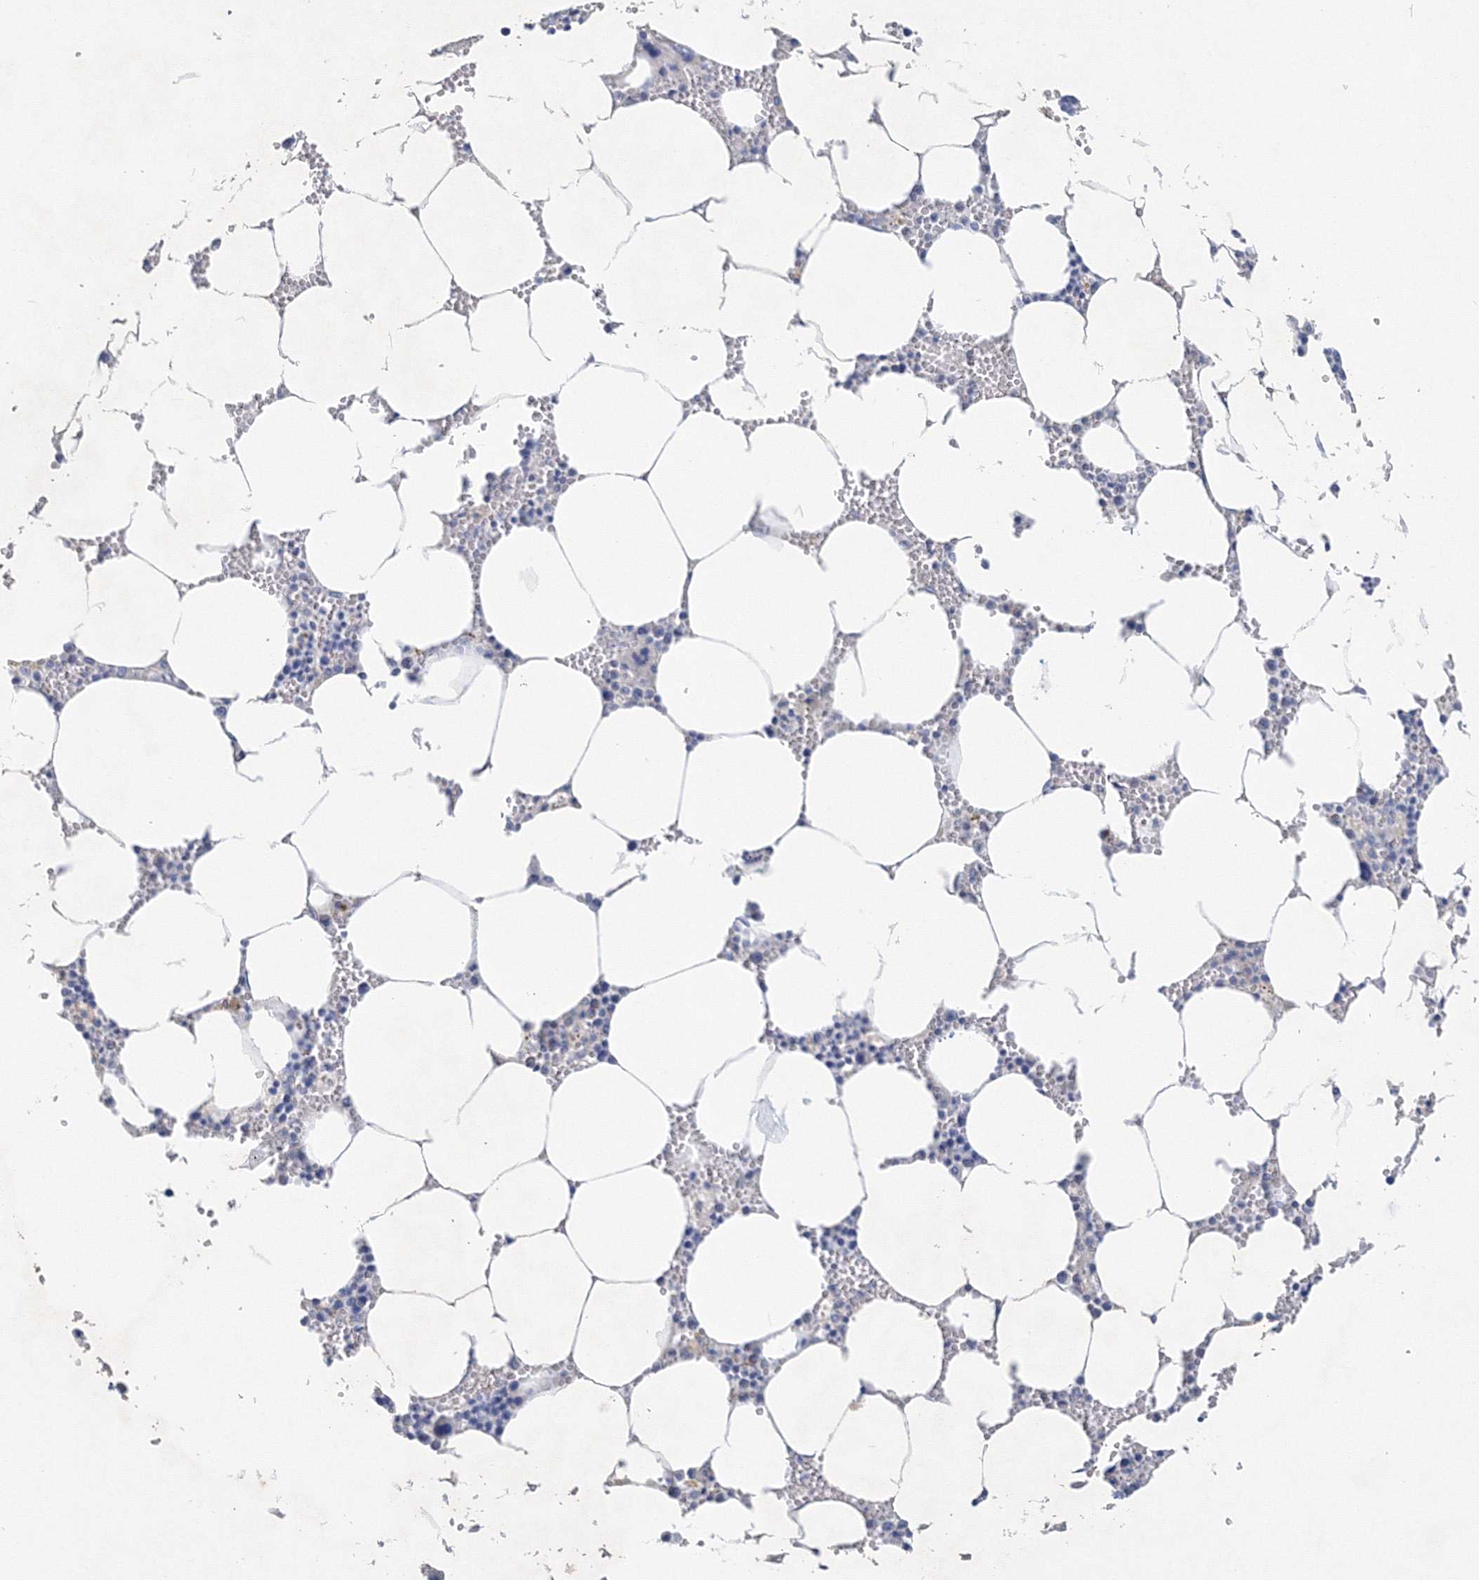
{"staining": {"intensity": "negative", "quantity": "none", "location": "none"}, "tissue": "bone marrow", "cell_type": "Hematopoietic cells", "image_type": "normal", "snomed": [{"axis": "morphology", "description": "Normal tissue, NOS"}, {"axis": "topography", "description": "Bone marrow"}], "caption": "Benign bone marrow was stained to show a protein in brown. There is no significant expression in hematopoietic cells. (DAB (3,3'-diaminobenzidine) IHC visualized using brightfield microscopy, high magnification).", "gene": "OSBPL6", "patient": {"sex": "male", "age": 70}}